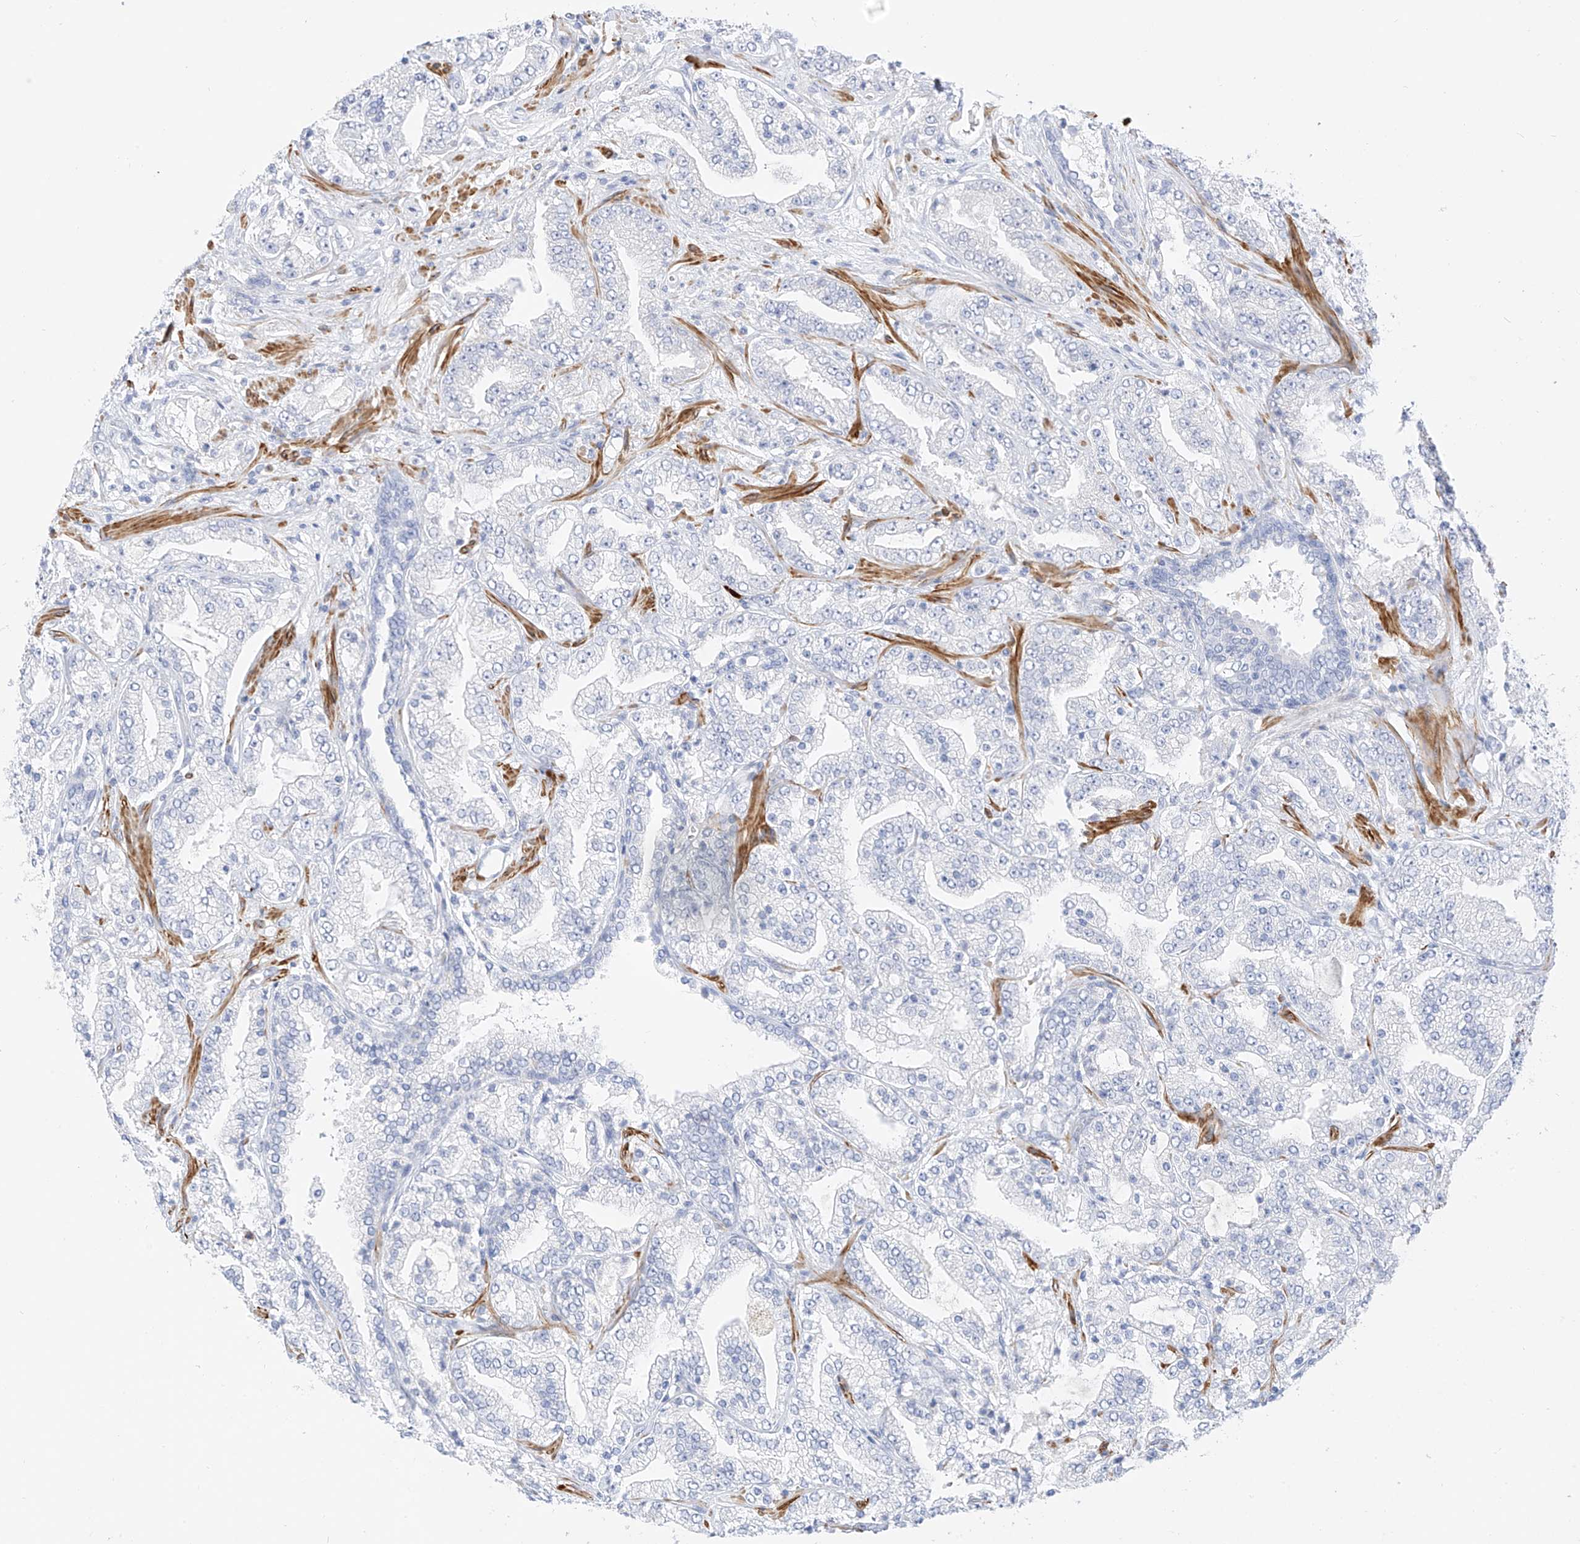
{"staining": {"intensity": "negative", "quantity": "none", "location": "none"}, "tissue": "prostate cancer", "cell_type": "Tumor cells", "image_type": "cancer", "snomed": [{"axis": "morphology", "description": "Adenocarcinoma, High grade"}, {"axis": "topography", "description": "Prostate"}], "caption": "High power microscopy histopathology image of an IHC photomicrograph of prostate high-grade adenocarcinoma, revealing no significant staining in tumor cells.", "gene": "ST3GAL5", "patient": {"sex": "male", "age": 64}}